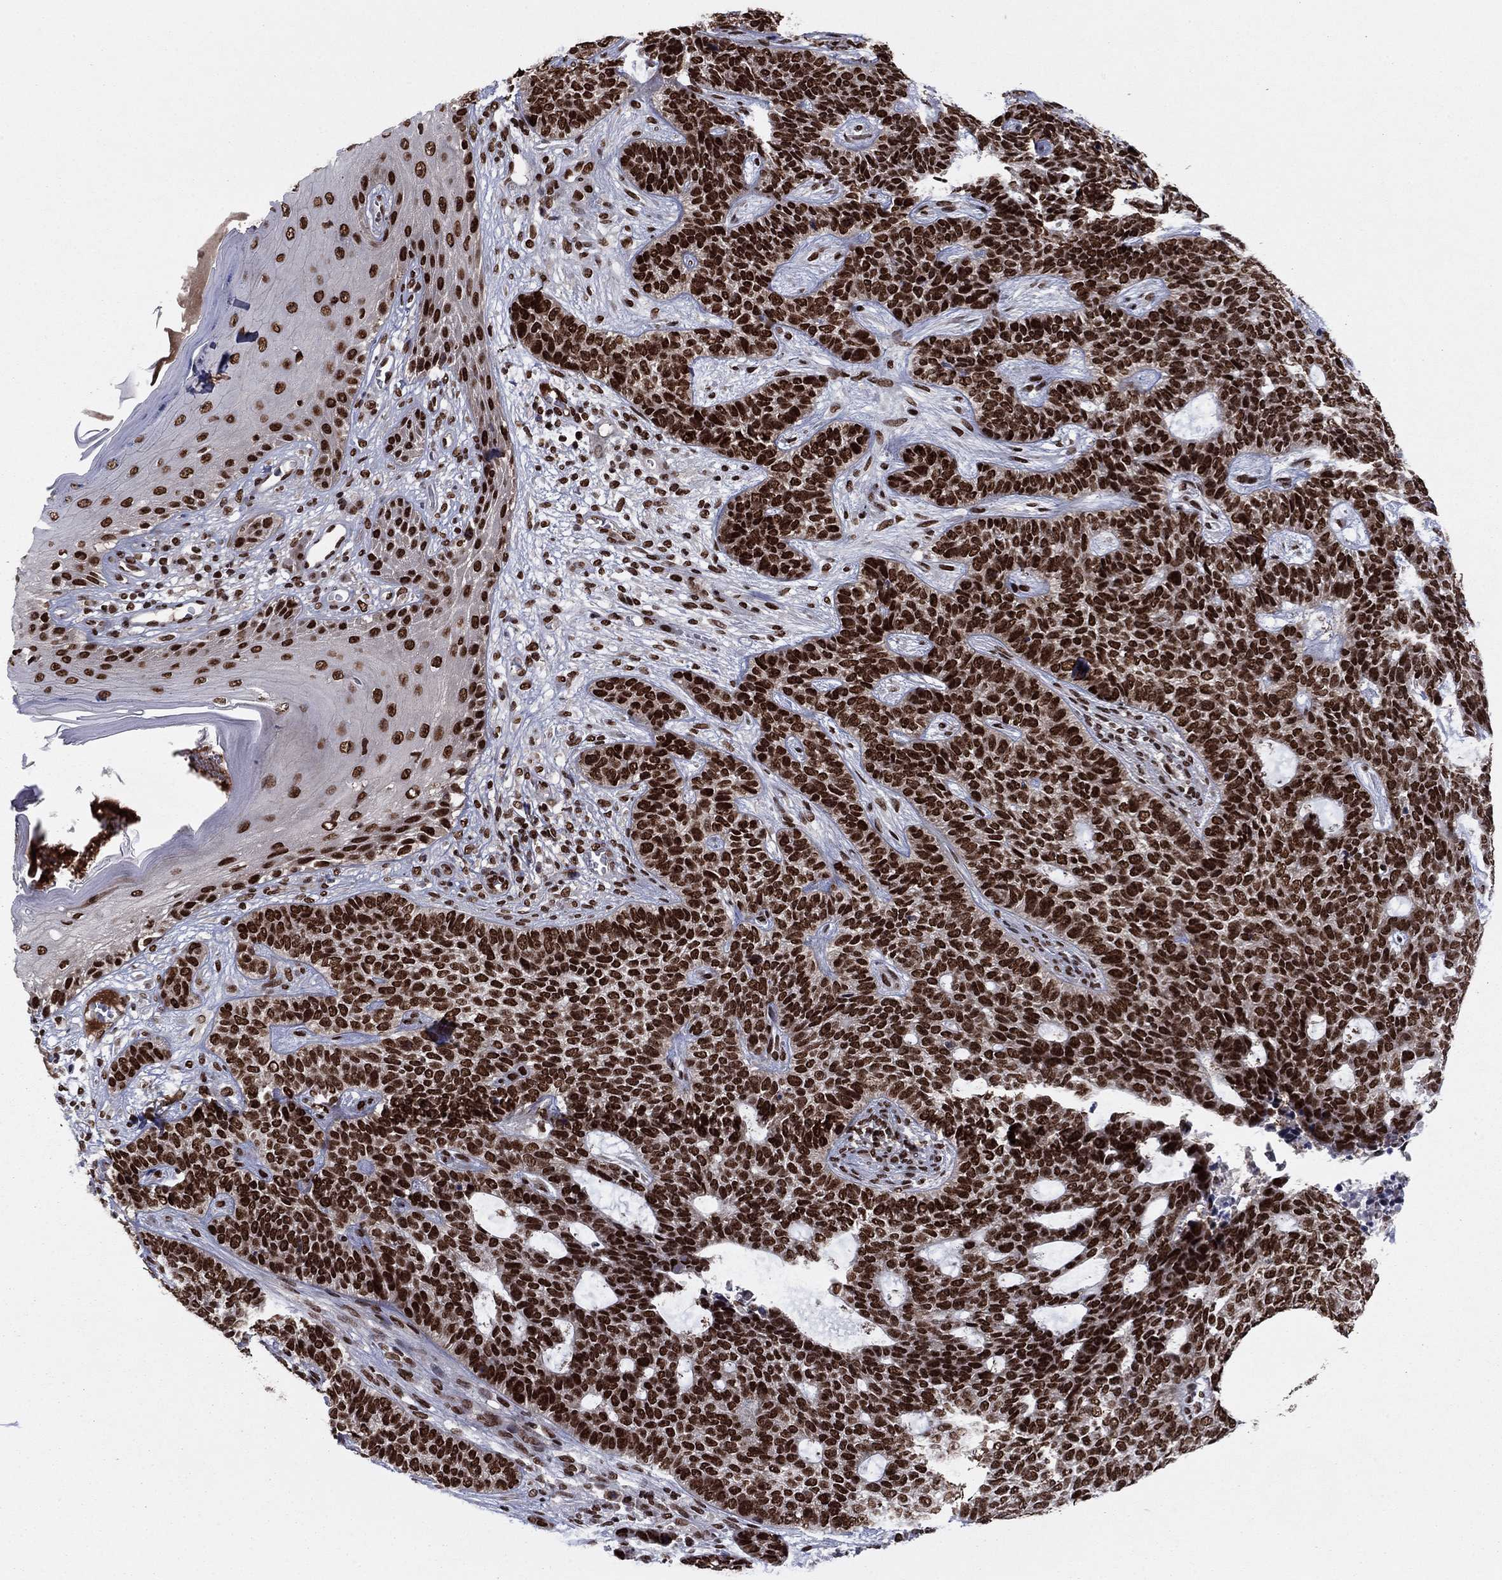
{"staining": {"intensity": "strong", "quantity": ">75%", "location": "nuclear"}, "tissue": "skin cancer", "cell_type": "Tumor cells", "image_type": "cancer", "snomed": [{"axis": "morphology", "description": "Basal cell carcinoma"}, {"axis": "topography", "description": "Skin"}], "caption": "This photomicrograph displays immunohistochemistry (IHC) staining of basal cell carcinoma (skin), with high strong nuclear staining in about >75% of tumor cells.", "gene": "USP54", "patient": {"sex": "female", "age": 69}}